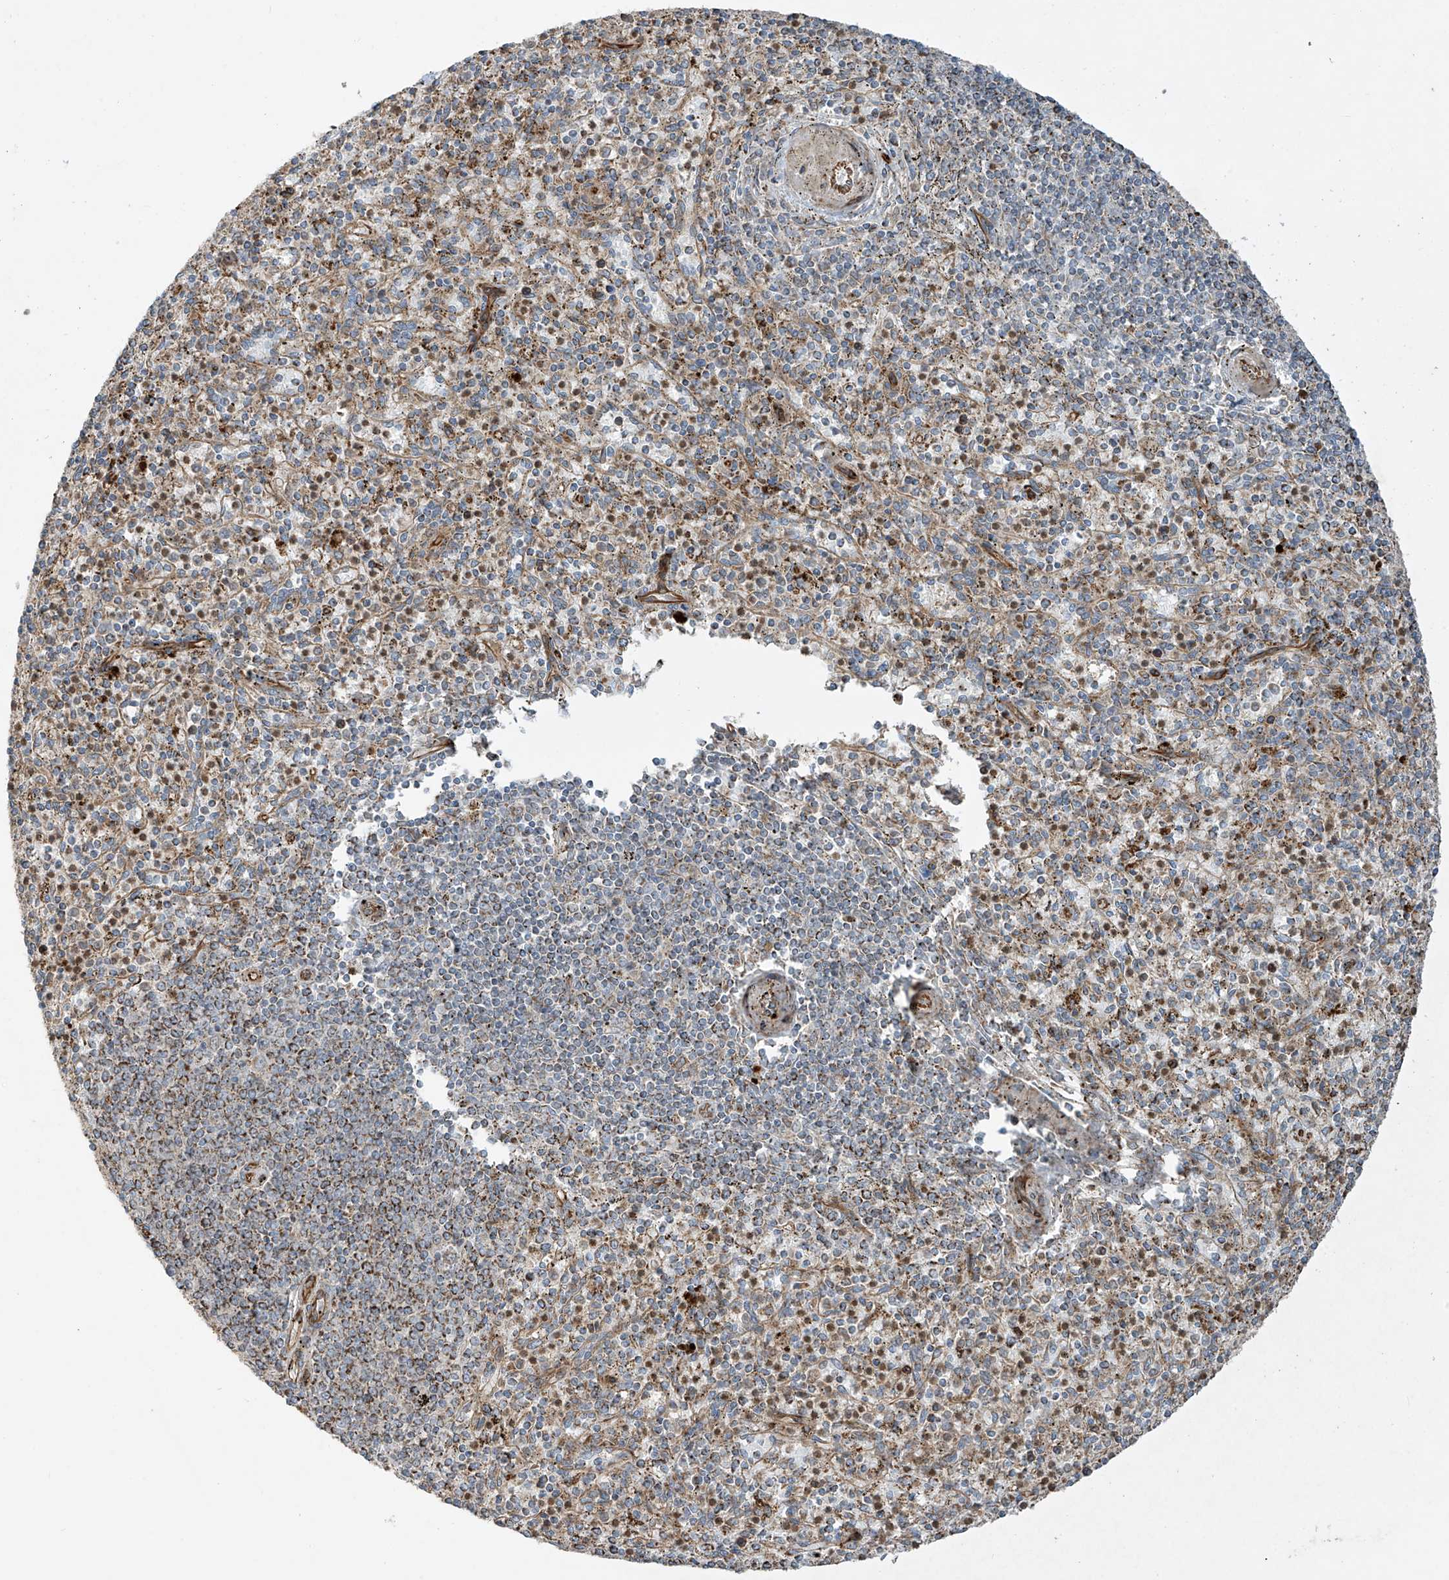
{"staining": {"intensity": "moderate", "quantity": "25%-75%", "location": "cytoplasmic/membranous"}, "tissue": "spleen", "cell_type": "Cells in red pulp", "image_type": "normal", "snomed": [{"axis": "morphology", "description": "Normal tissue, NOS"}, {"axis": "topography", "description": "Spleen"}], "caption": "Immunohistochemistry staining of normal spleen, which demonstrates medium levels of moderate cytoplasmic/membranous expression in approximately 25%-75% of cells in red pulp indicating moderate cytoplasmic/membranous protein staining. The staining was performed using DAB (brown) for protein detection and nuclei were counterstained in hematoxylin (blue).", "gene": "EIF5B", "patient": {"sex": "male", "age": 72}}